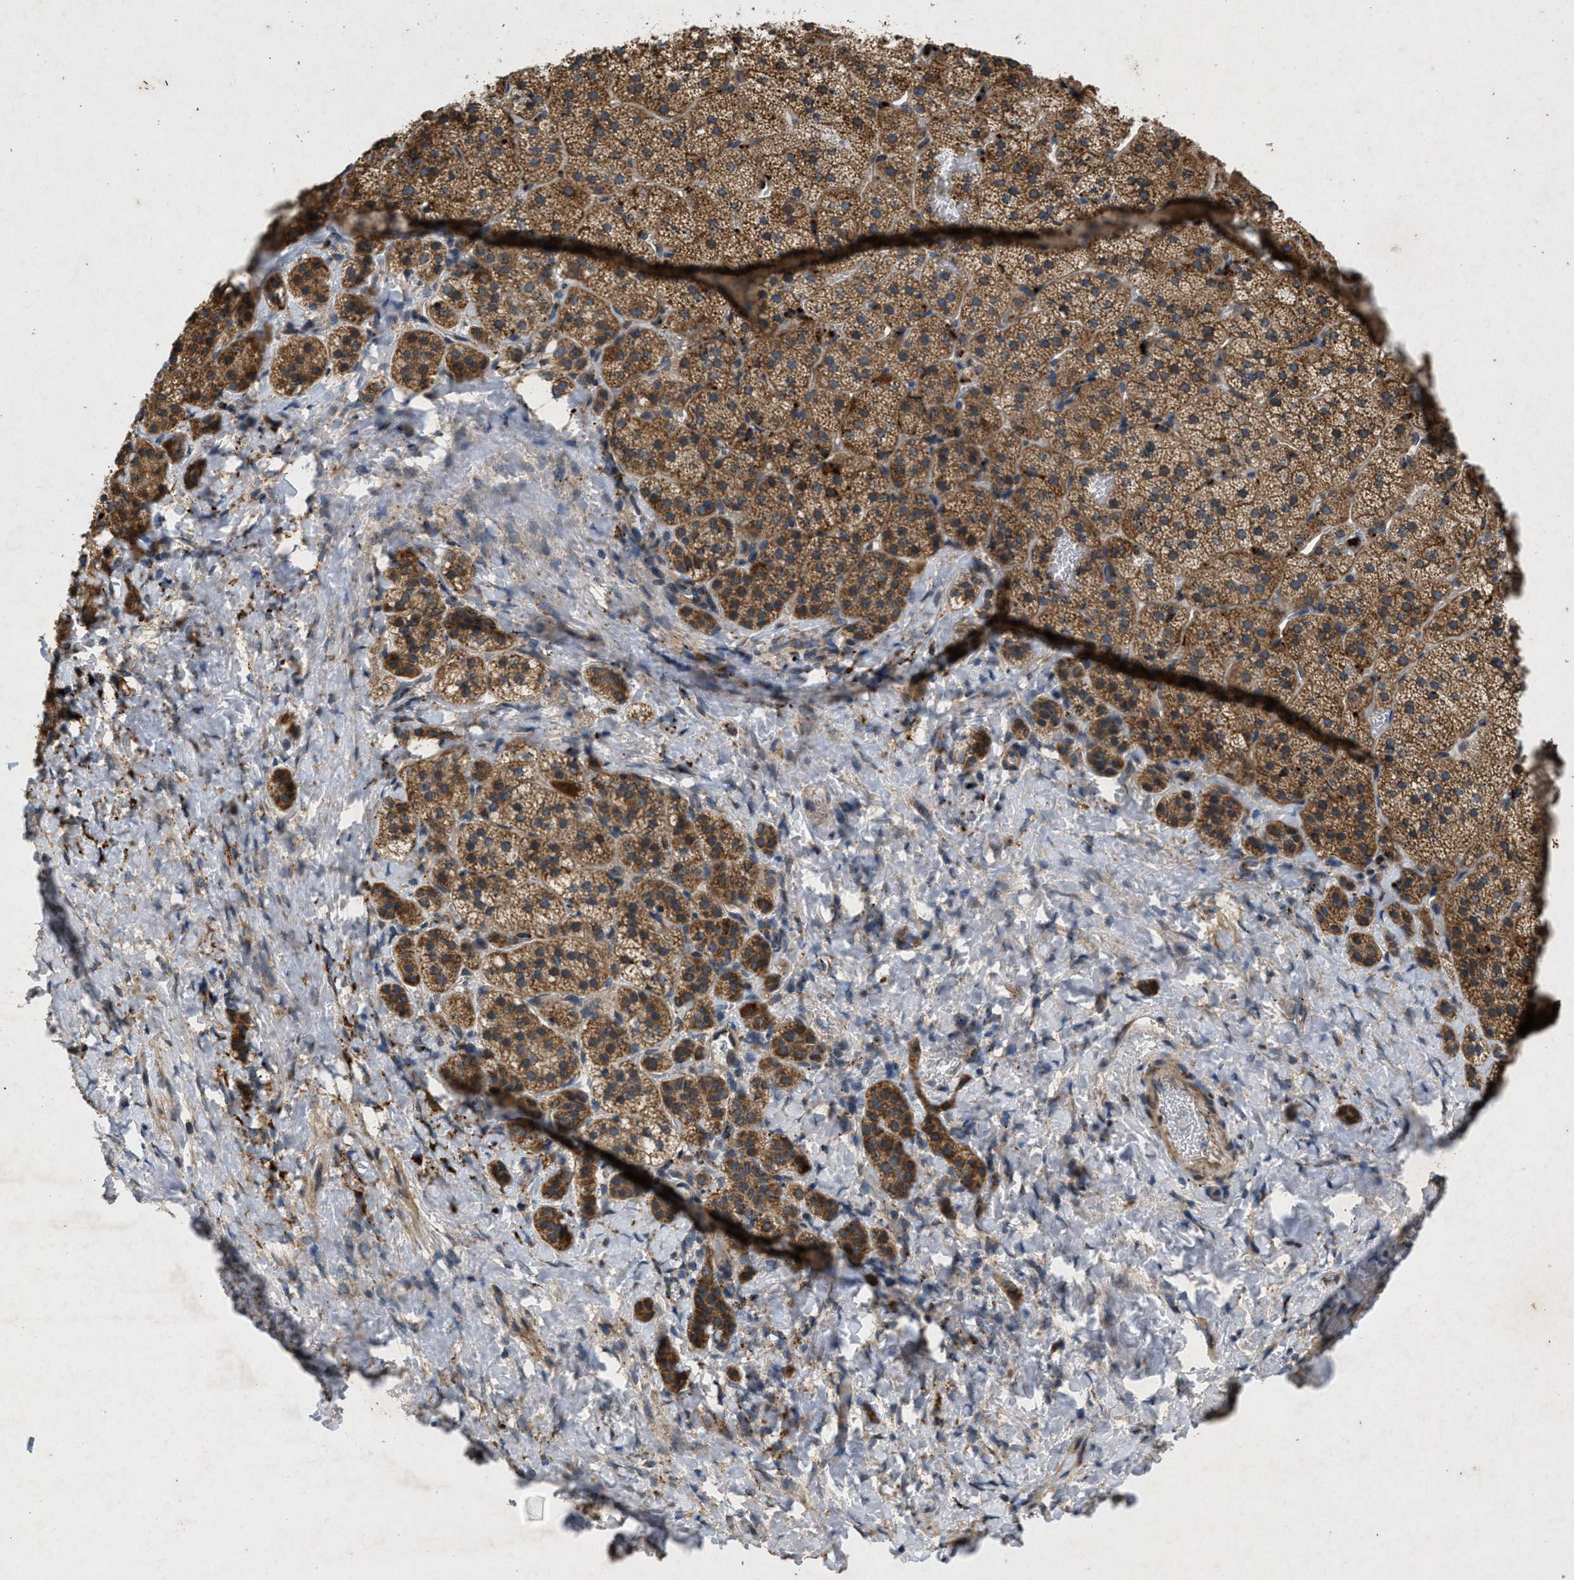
{"staining": {"intensity": "moderate", "quantity": ">75%", "location": "cytoplasmic/membranous"}, "tissue": "adrenal gland", "cell_type": "Glandular cells", "image_type": "normal", "snomed": [{"axis": "morphology", "description": "Normal tissue, NOS"}, {"axis": "topography", "description": "Adrenal gland"}], "caption": "Moderate cytoplasmic/membranous staining for a protein is present in approximately >75% of glandular cells of unremarkable adrenal gland using IHC.", "gene": "PRKG2", "patient": {"sex": "female", "age": 44}}